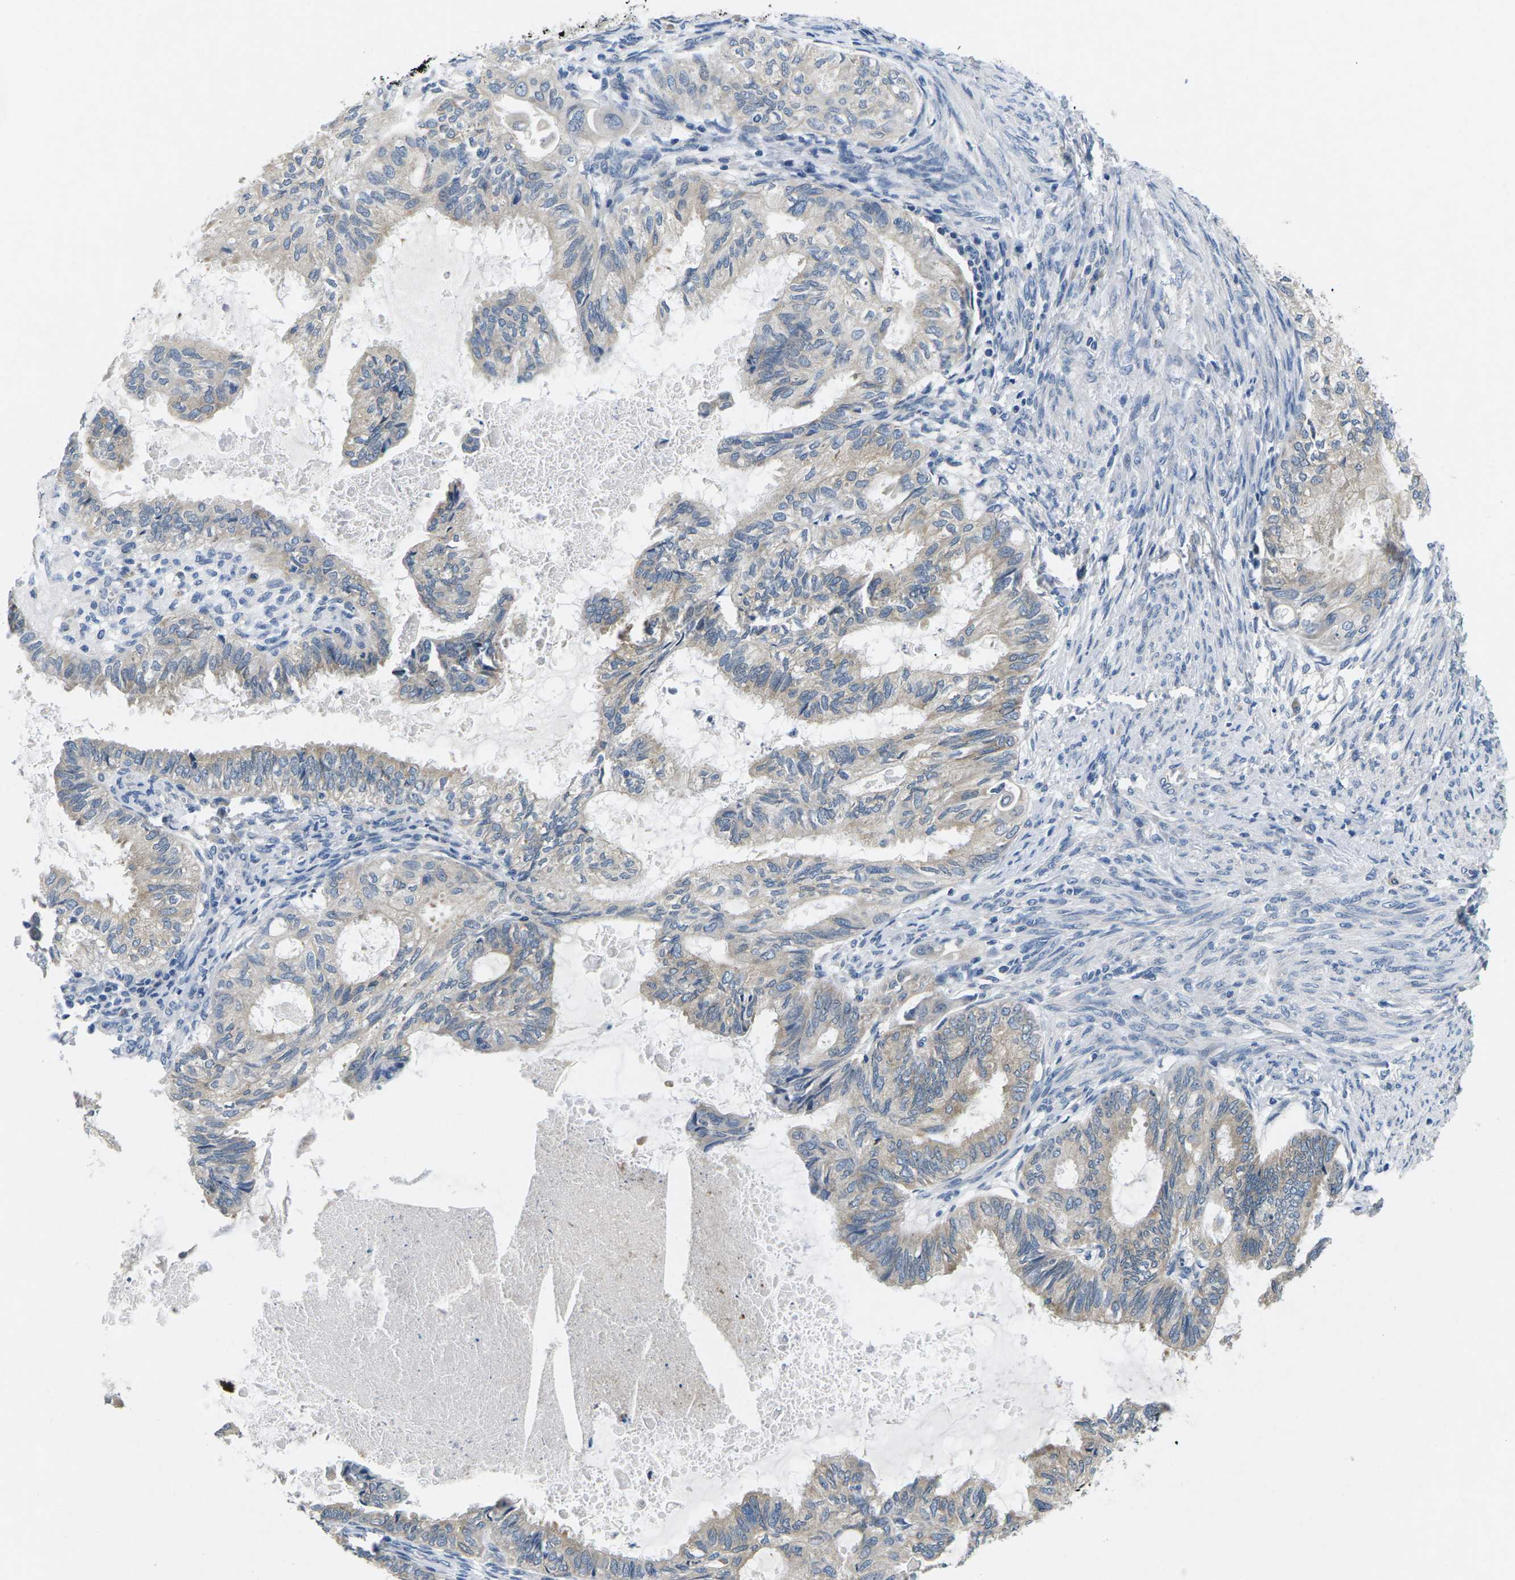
{"staining": {"intensity": "weak", "quantity": "<25%", "location": "cytoplasmic/membranous"}, "tissue": "cervical cancer", "cell_type": "Tumor cells", "image_type": "cancer", "snomed": [{"axis": "morphology", "description": "Normal tissue, NOS"}, {"axis": "morphology", "description": "Adenocarcinoma, NOS"}, {"axis": "topography", "description": "Cervix"}, {"axis": "topography", "description": "Endometrium"}], "caption": "DAB (3,3'-diaminobenzidine) immunohistochemical staining of human cervical cancer demonstrates no significant expression in tumor cells.", "gene": "ERGIC3", "patient": {"sex": "female", "age": 86}}